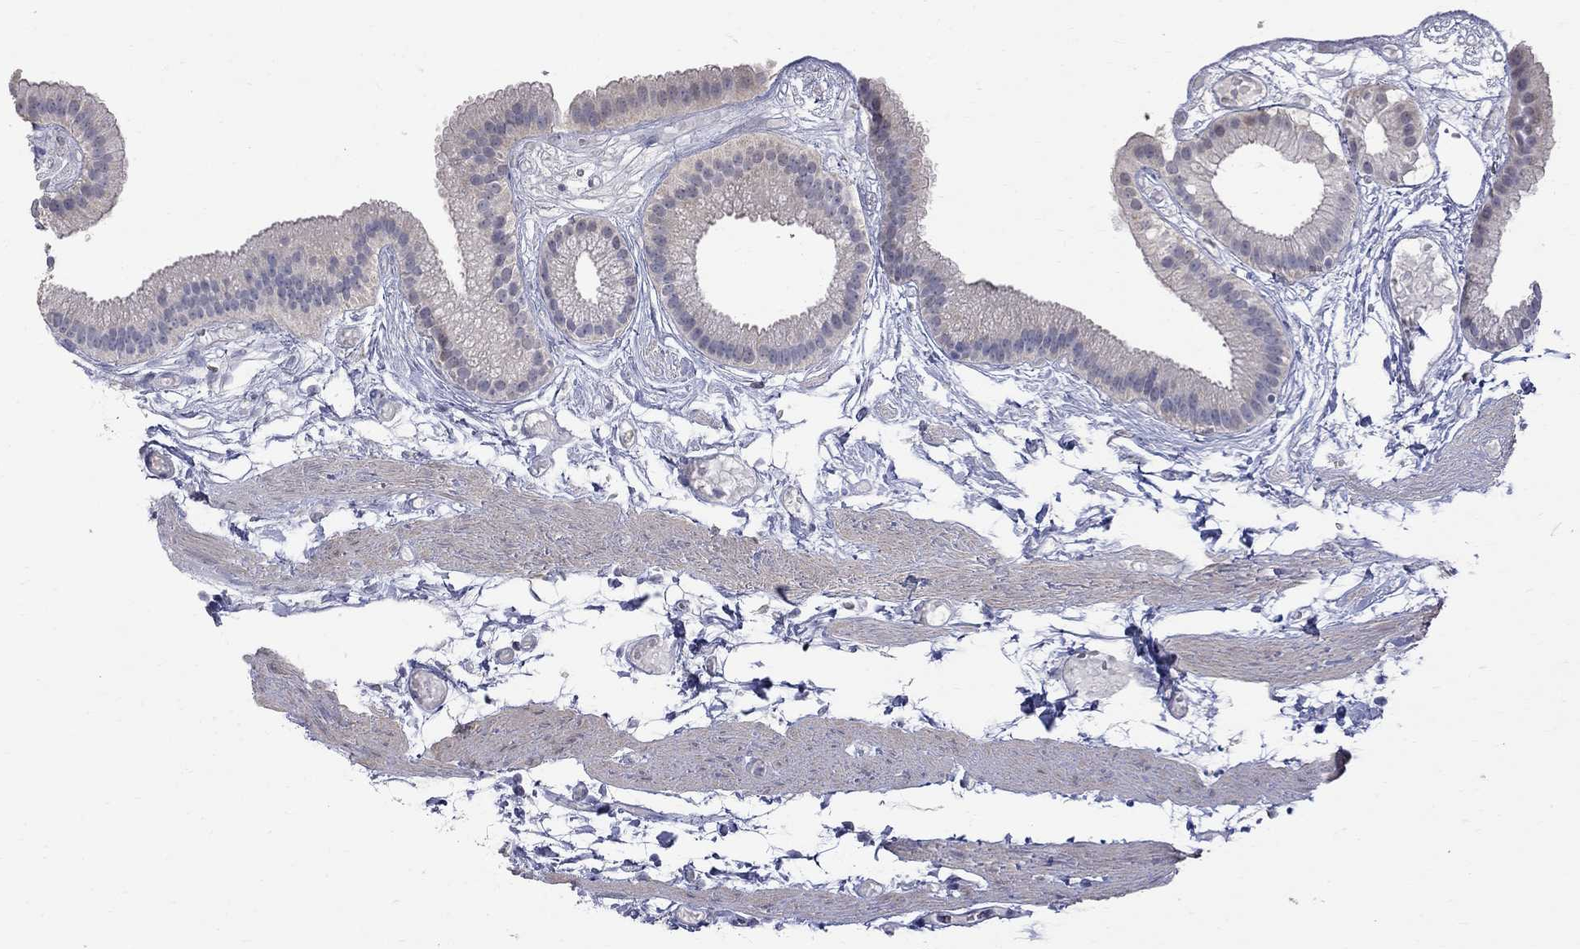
{"staining": {"intensity": "negative", "quantity": "none", "location": "none"}, "tissue": "gallbladder", "cell_type": "Glandular cells", "image_type": "normal", "snomed": [{"axis": "morphology", "description": "Normal tissue, NOS"}, {"axis": "topography", "description": "Gallbladder"}], "caption": "Immunohistochemical staining of normal gallbladder reveals no significant staining in glandular cells.", "gene": "CKAP2", "patient": {"sex": "female", "age": 45}}